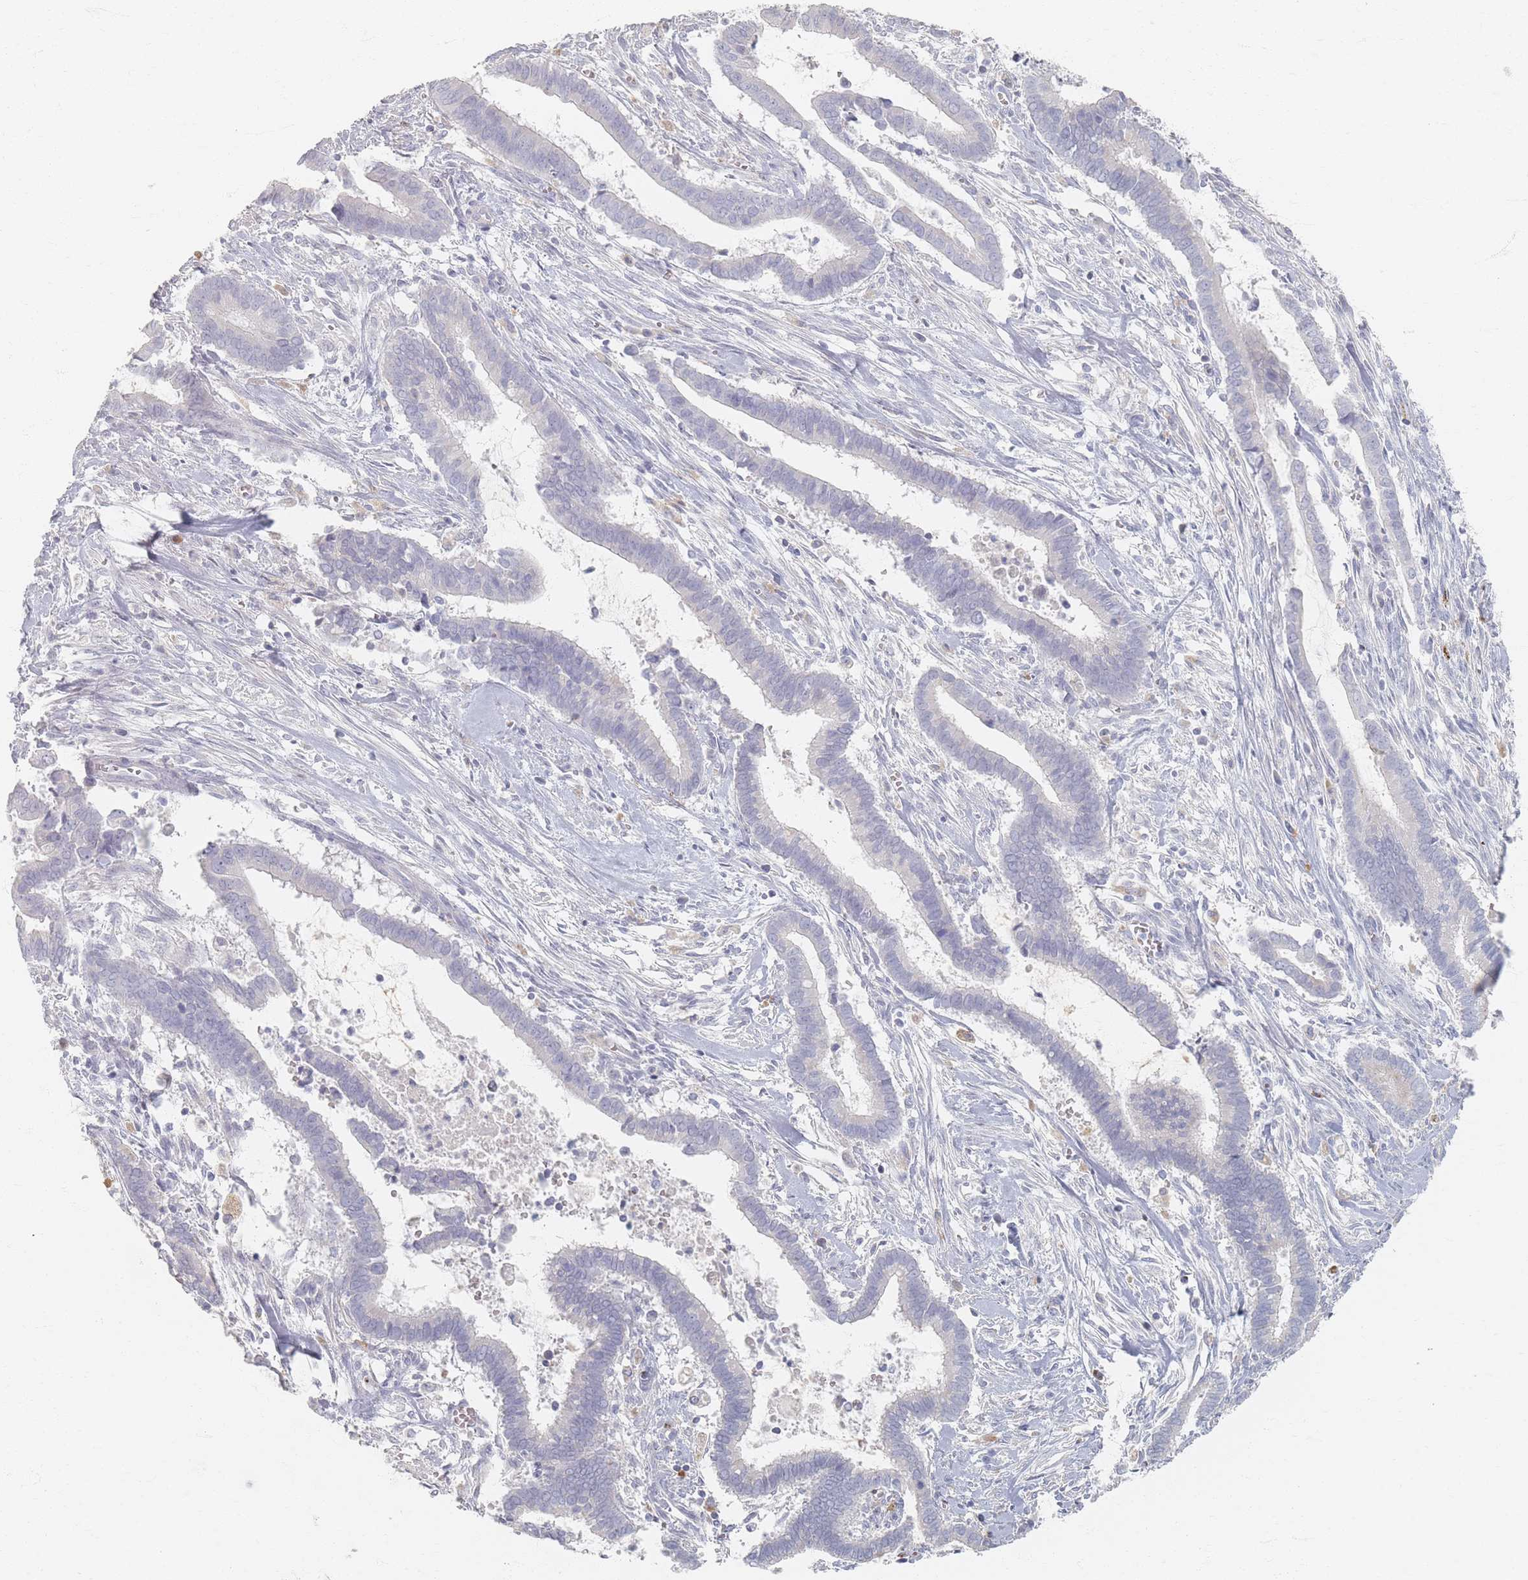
{"staining": {"intensity": "negative", "quantity": "none", "location": "none"}, "tissue": "cervical cancer", "cell_type": "Tumor cells", "image_type": "cancer", "snomed": [{"axis": "morphology", "description": "Adenocarcinoma, NOS"}, {"axis": "topography", "description": "Cervix"}], "caption": "An image of cervical cancer (adenocarcinoma) stained for a protein shows no brown staining in tumor cells.", "gene": "SLC2A11", "patient": {"sex": "female", "age": 44}}